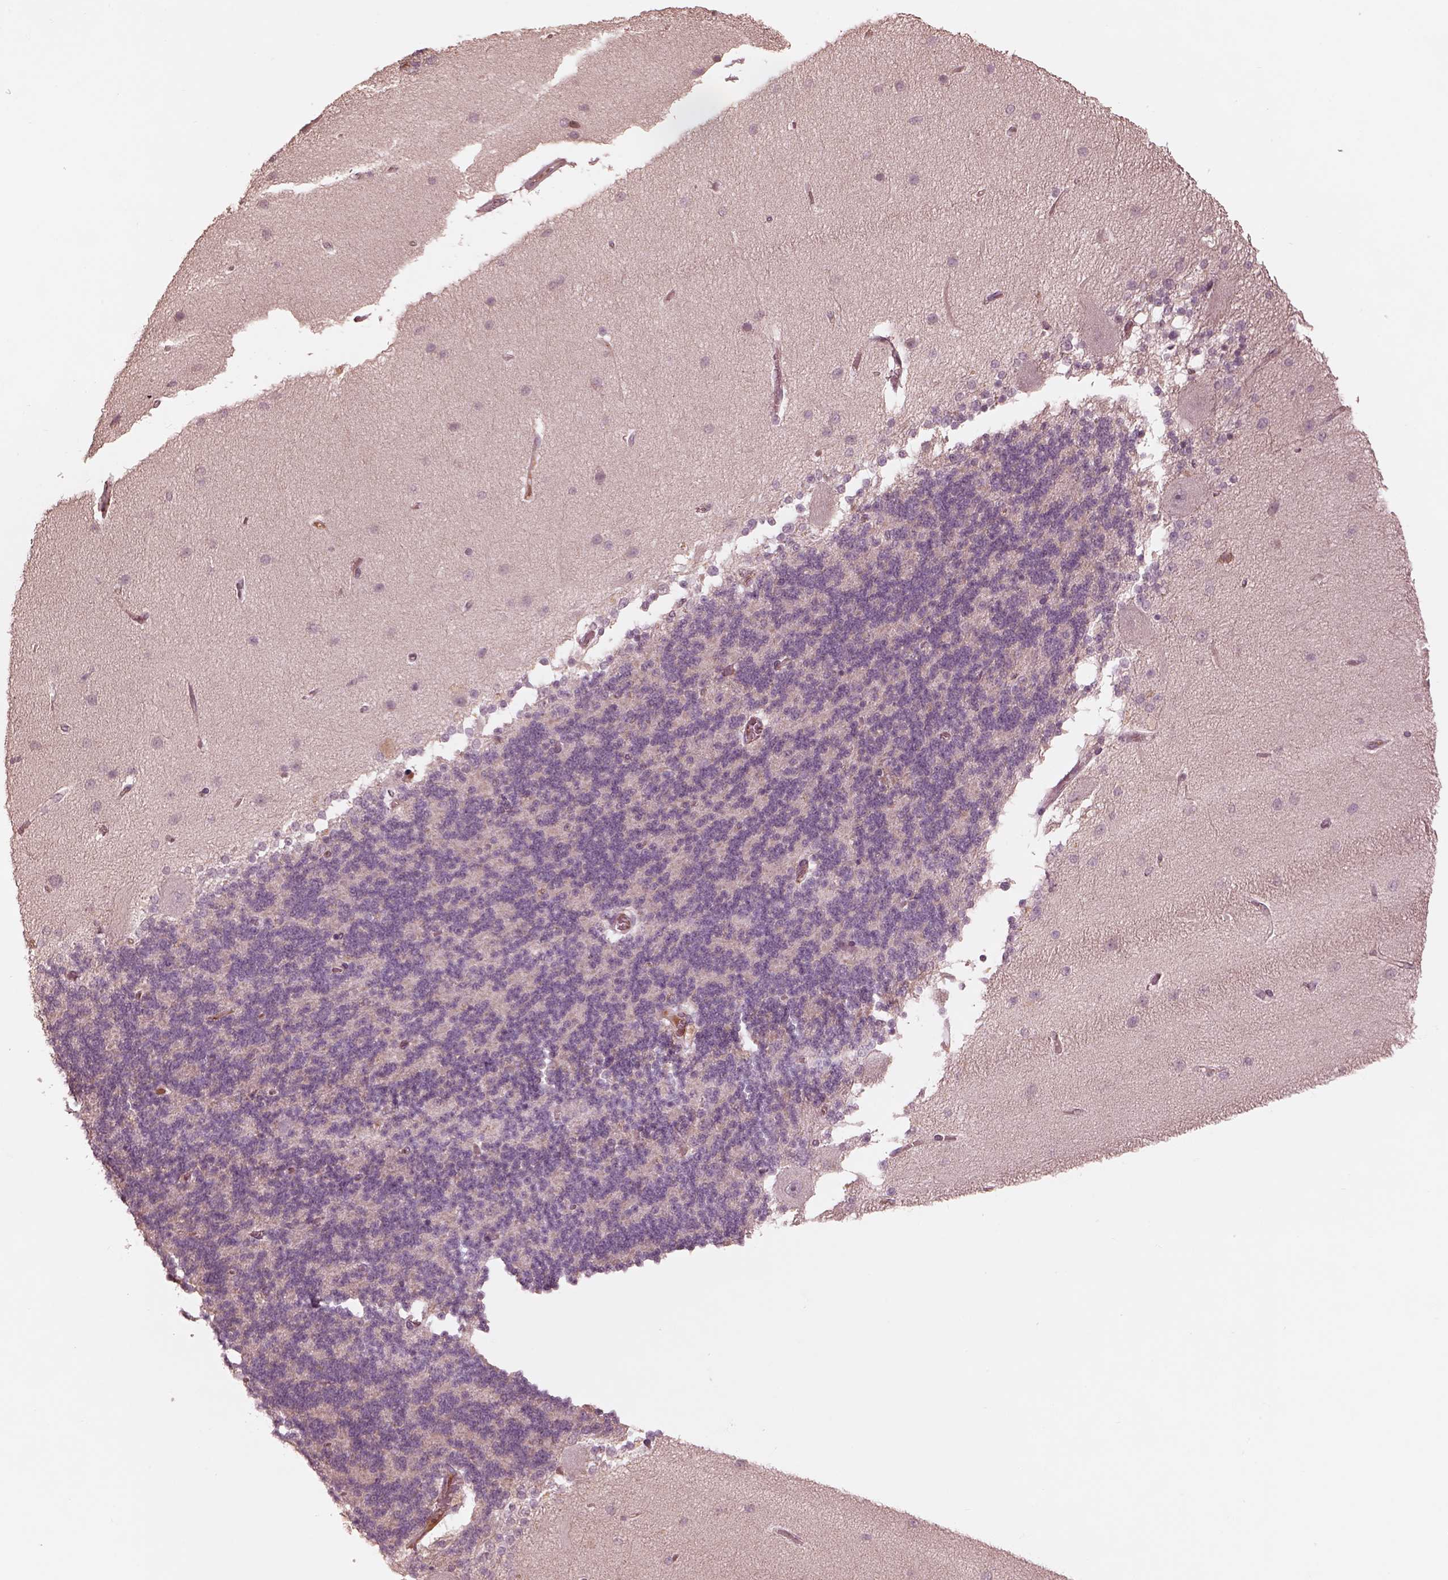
{"staining": {"intensity": "negative", "quantity": "none", "location": "none"}, "tissue": "cerebellum", "cell_type": "Cells in granular layer", "image_type": "normal", "snomed": [{"axis": "morphology", "description": "Normal tissue, NOS"}, {"axis": "topography", "description": "Cerebellum"}], "caption": "The immunohistochemistry (IHC) photomicrograph has no significant positivity in cells in granular layer of cerebellum. Brightfield microscopy of IHC stained with DAB (brown) and hematoxylin (blue), captured at high magnification.", "gene": "TF", "patient": {"sex": "female", "age": 54}}